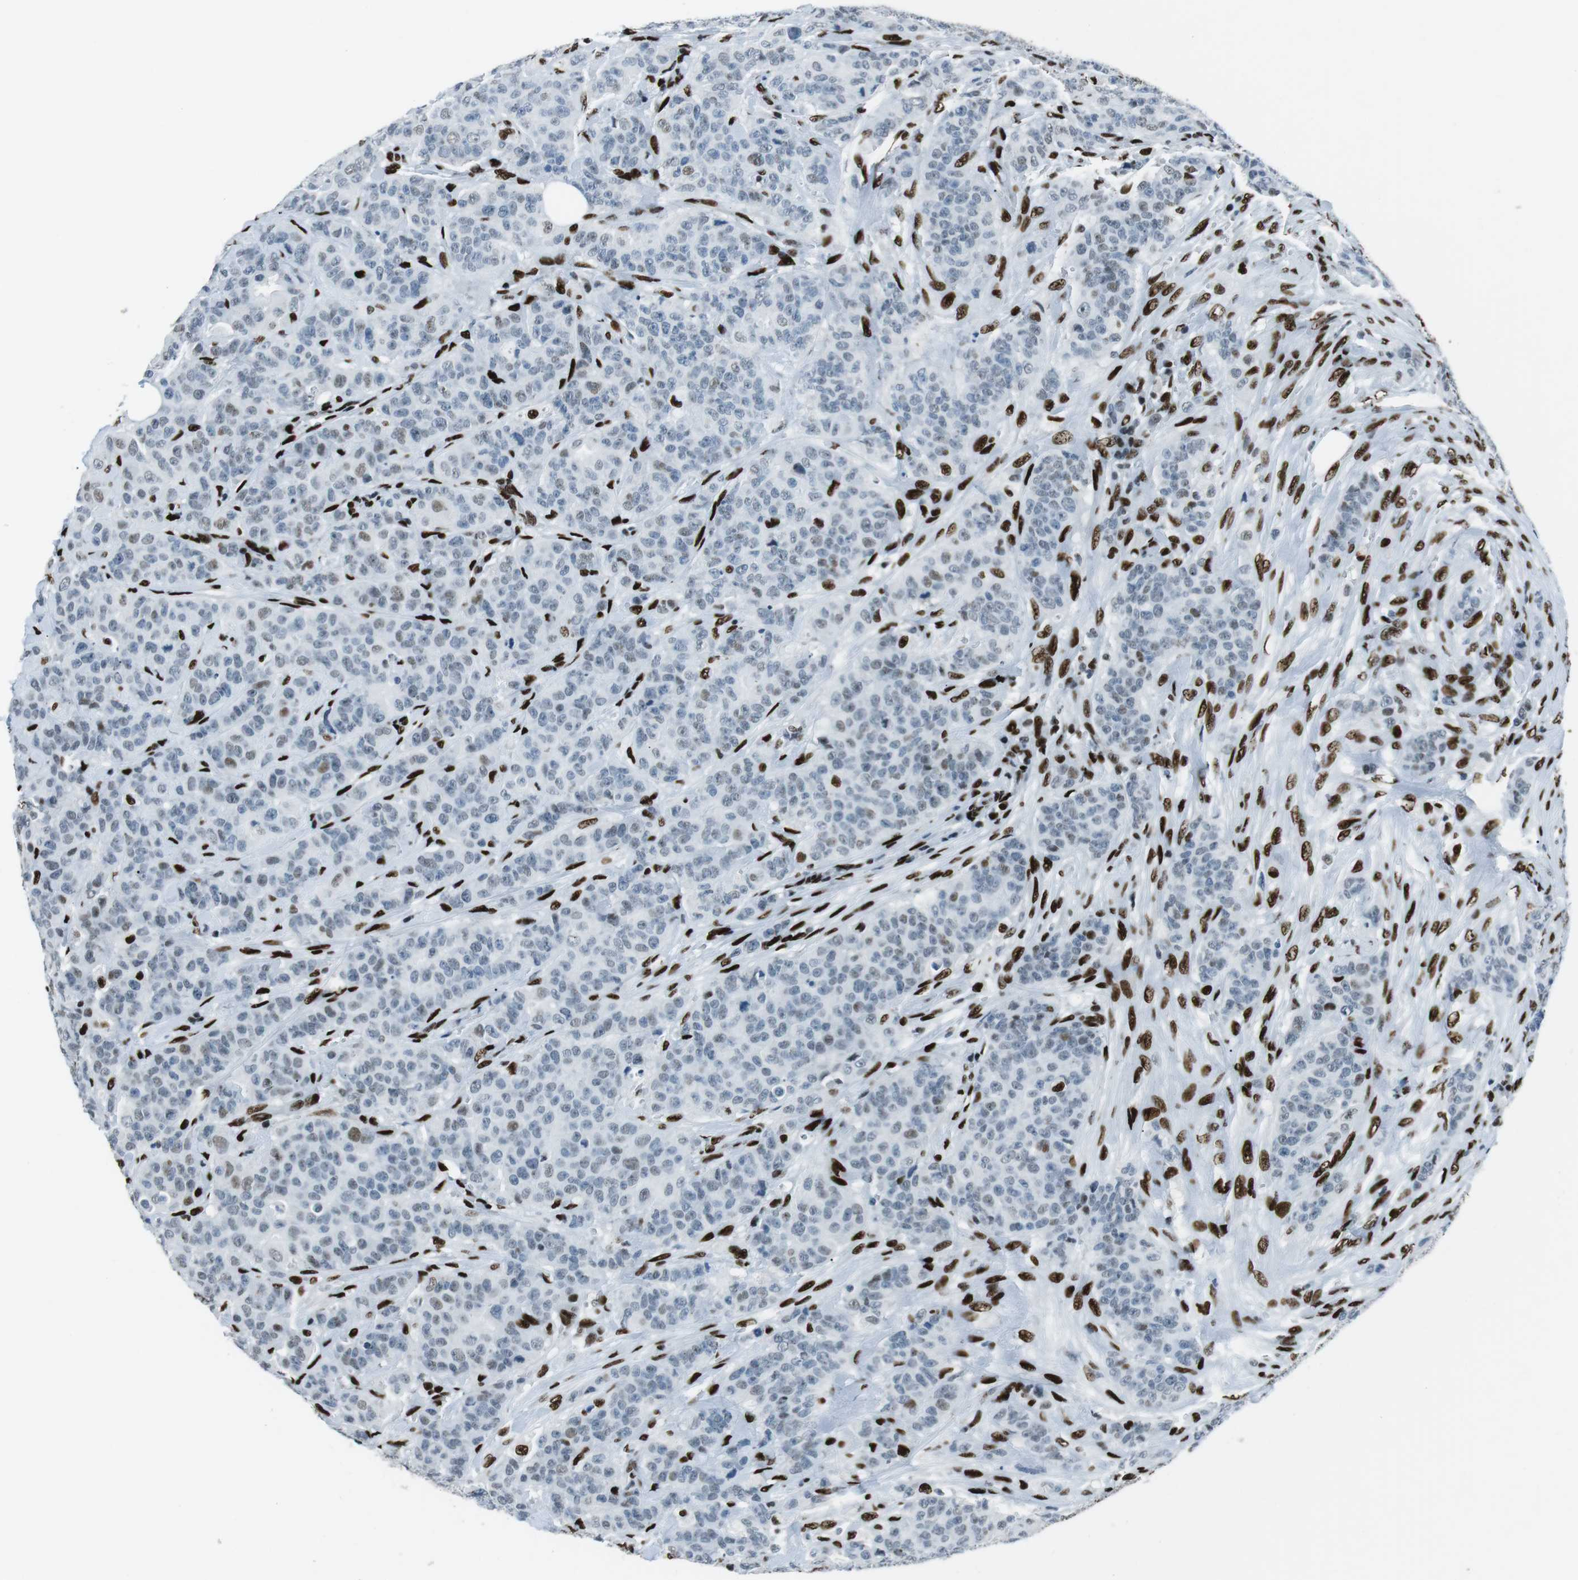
{"staining": {"intensity": "weak", "quantity": "<25%", "location": "nuclear"}, "tissue": "breast cancer", "cell_type": "Tumor cells", "image_type": "cancer", "snomed": [{"axis": "morphology", "description": "Normal tissue, NOS"}, {"axis": "morphology", "description": "Duct carcinoma"}, {"axis": "topography", "description": "Breast"}], "caption": "Immunohistochemical staining of human breast intraductal carcinoma displays no significant positivity in tumor cells. (DAB immunohistochemistry visualized using brightfield microscopy, high magnification).", "gene": "PML", "patient": {"sex": "female", "age": 40}}